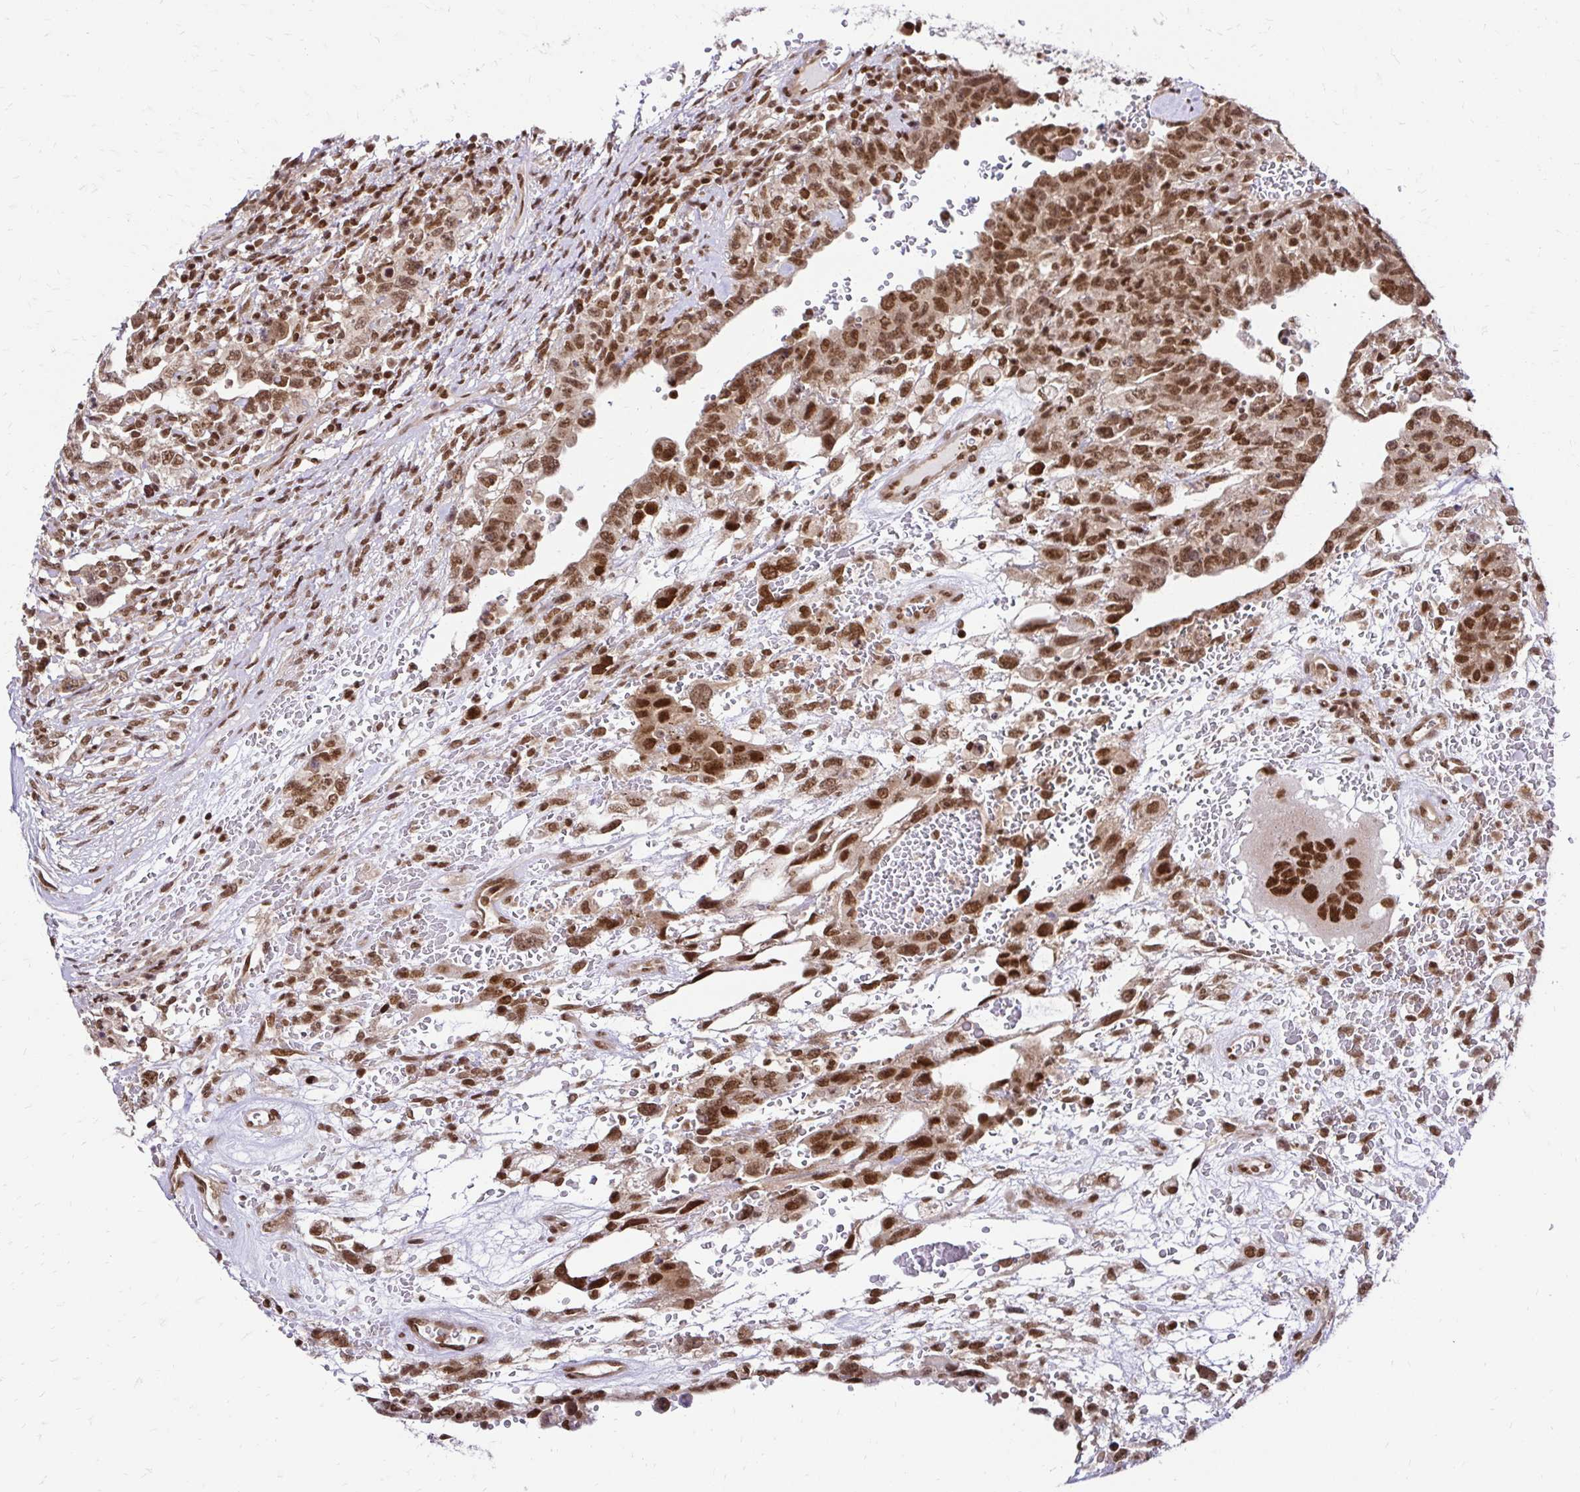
{"staining": {"intensity": "moderate", "quantity": ">75%", "location": "nuclear"}, "tissue": "testis cancer", "cell_type": "Tumor cells", "image_type": "cancer", "snomed": [{"axis": "morphology", "description": "Carcinoma, Embryonal, NOS"}, {"axis": "topography", "description": "Testis"}], "caption": "Moderate nuclear expression is seen in approximately >75% of tumor cells in embryonal carcinoma (testis).", "gene": "GLYR1", "patient": {"sex": "male", "age": 26}}